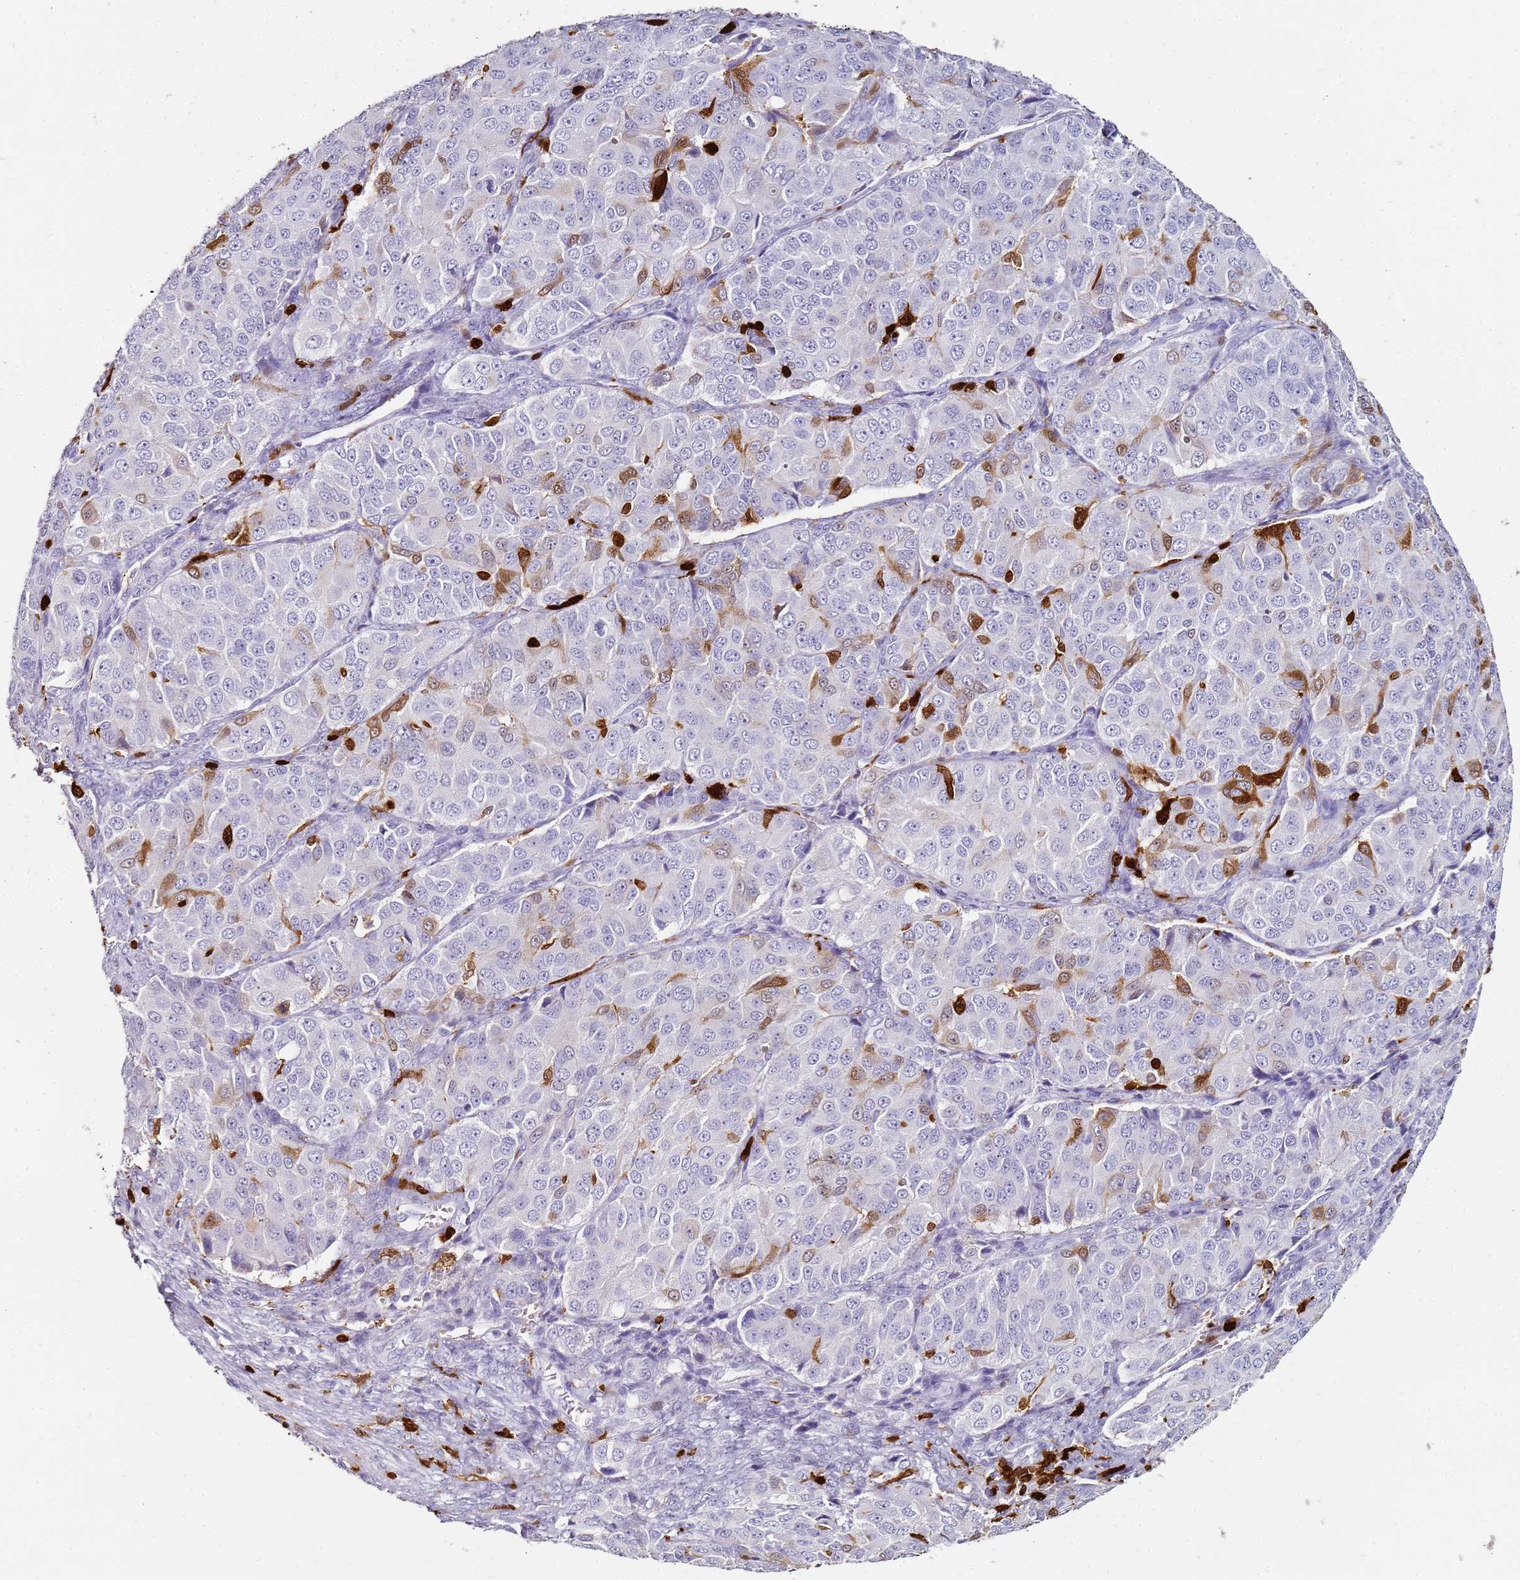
{"staining": {"intensity": "negative", "quantity": "none", "location": "none"}, "tissue": "ovarian cancer", "cell_type": "Tumor cells", "image_type": "cancer", "snomed": [{"axis": "morphology", "description": "Carcinoma, endometroid"}, {"axis": "topography", "description": "Ovary"}], "caption": "A micrograph of ovarian cancer (endometroid carcinoma) stained for a protein reveals no brown staining in tumor cells. The staining is performed using DAB (3,3'-diaminobenzidine) brown chromogen with nuclei counter-stained in using hematoxylin.", "gene": "S100A4", "patient": {"sex": "female", "age": 51}}